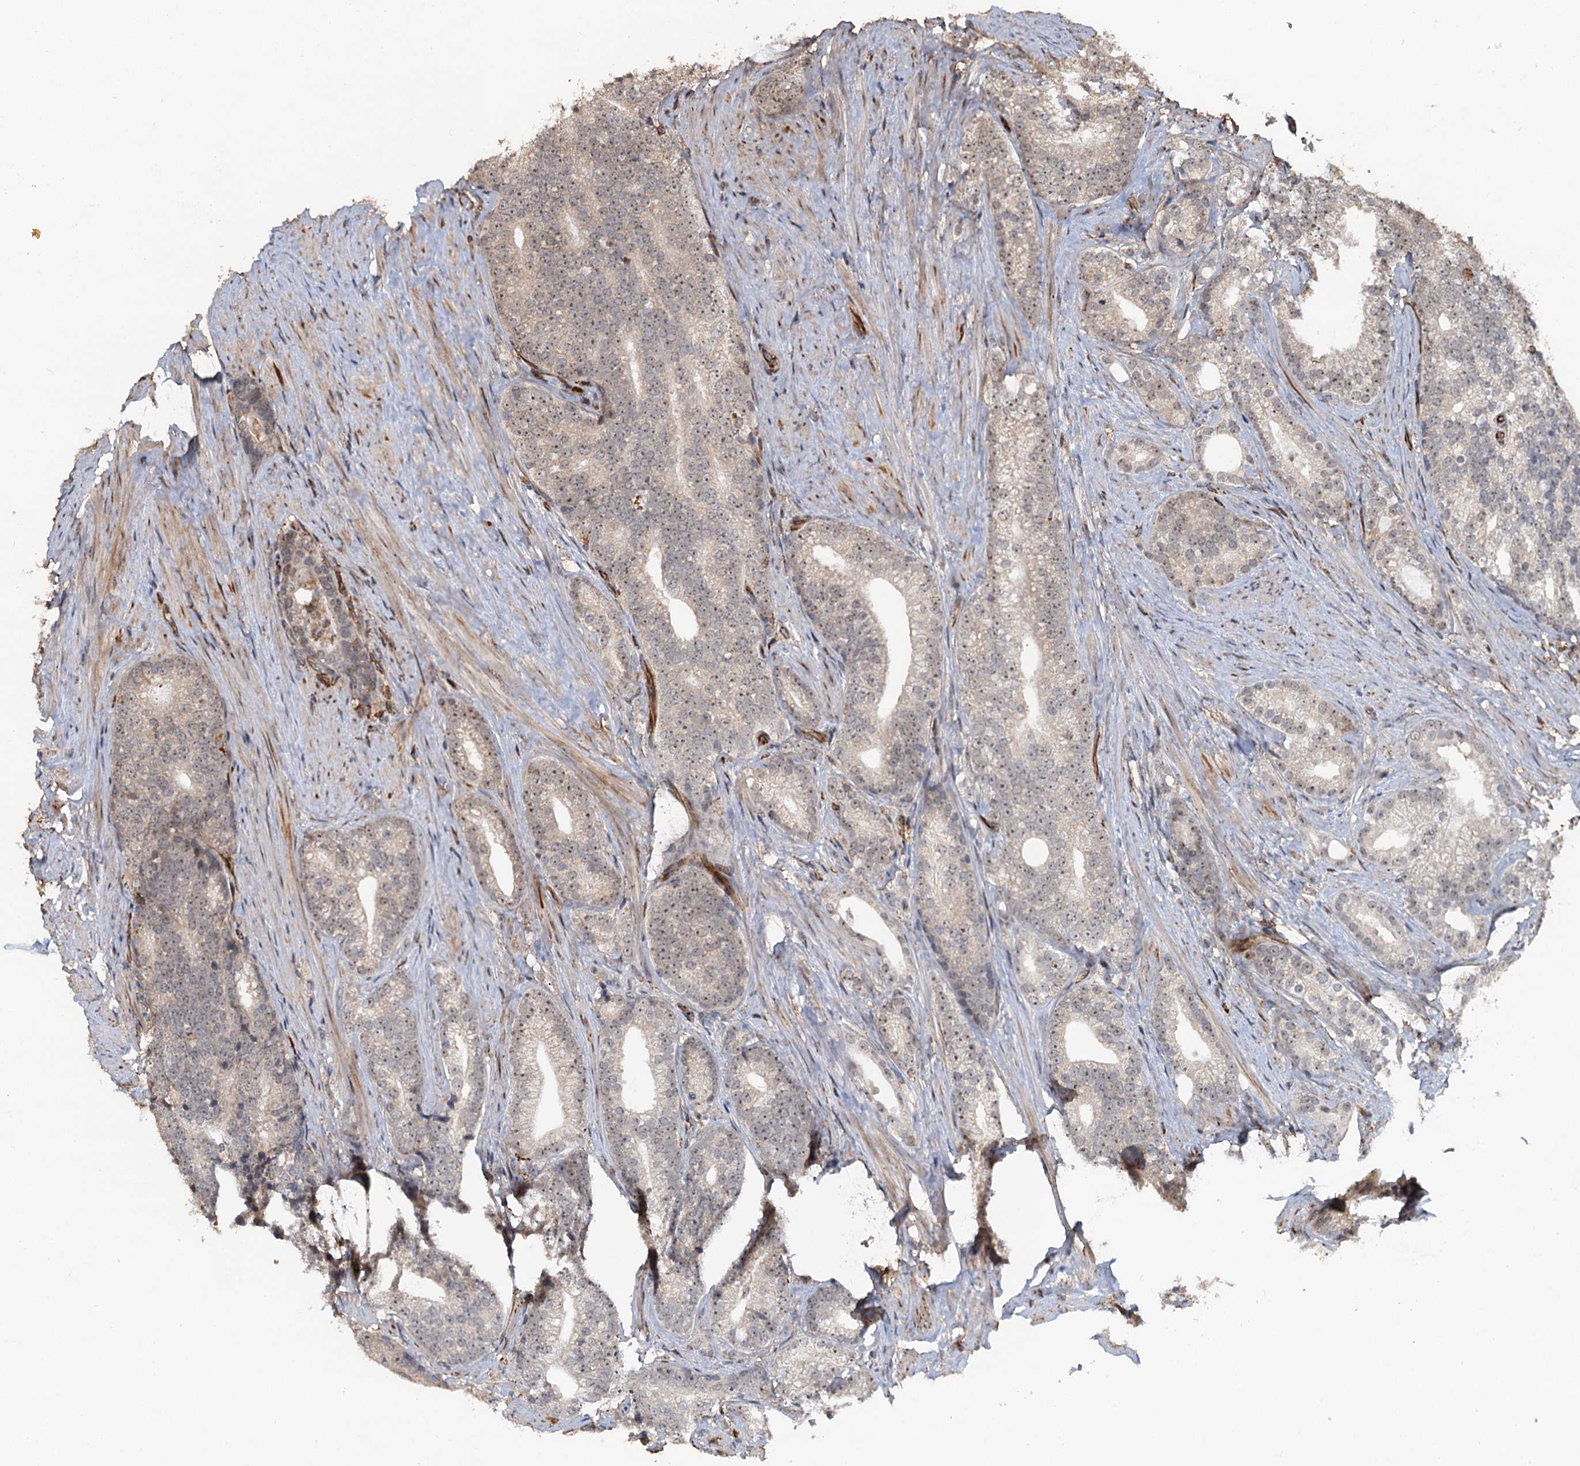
{"staining": {"intensity": "moderate", "quantity": ">75%", "location": "nuclear"}, "tissue": "prostate cancer", "cell_type": "Tumor cells", "image_type": "cancer", "snomed": [{"axis": "morphology", "description": "Adenocarcinoma, Low grade"}, {"axis": "topography", "description": "Prostate"}], "caption": "A histopathology image of prostate low-grade adenocarcinoma stained for a protein shows moderate nuclear brown staining in tumor cells.", "gene": "TMA16", "patient": {"sex": "male", "age": 71}}